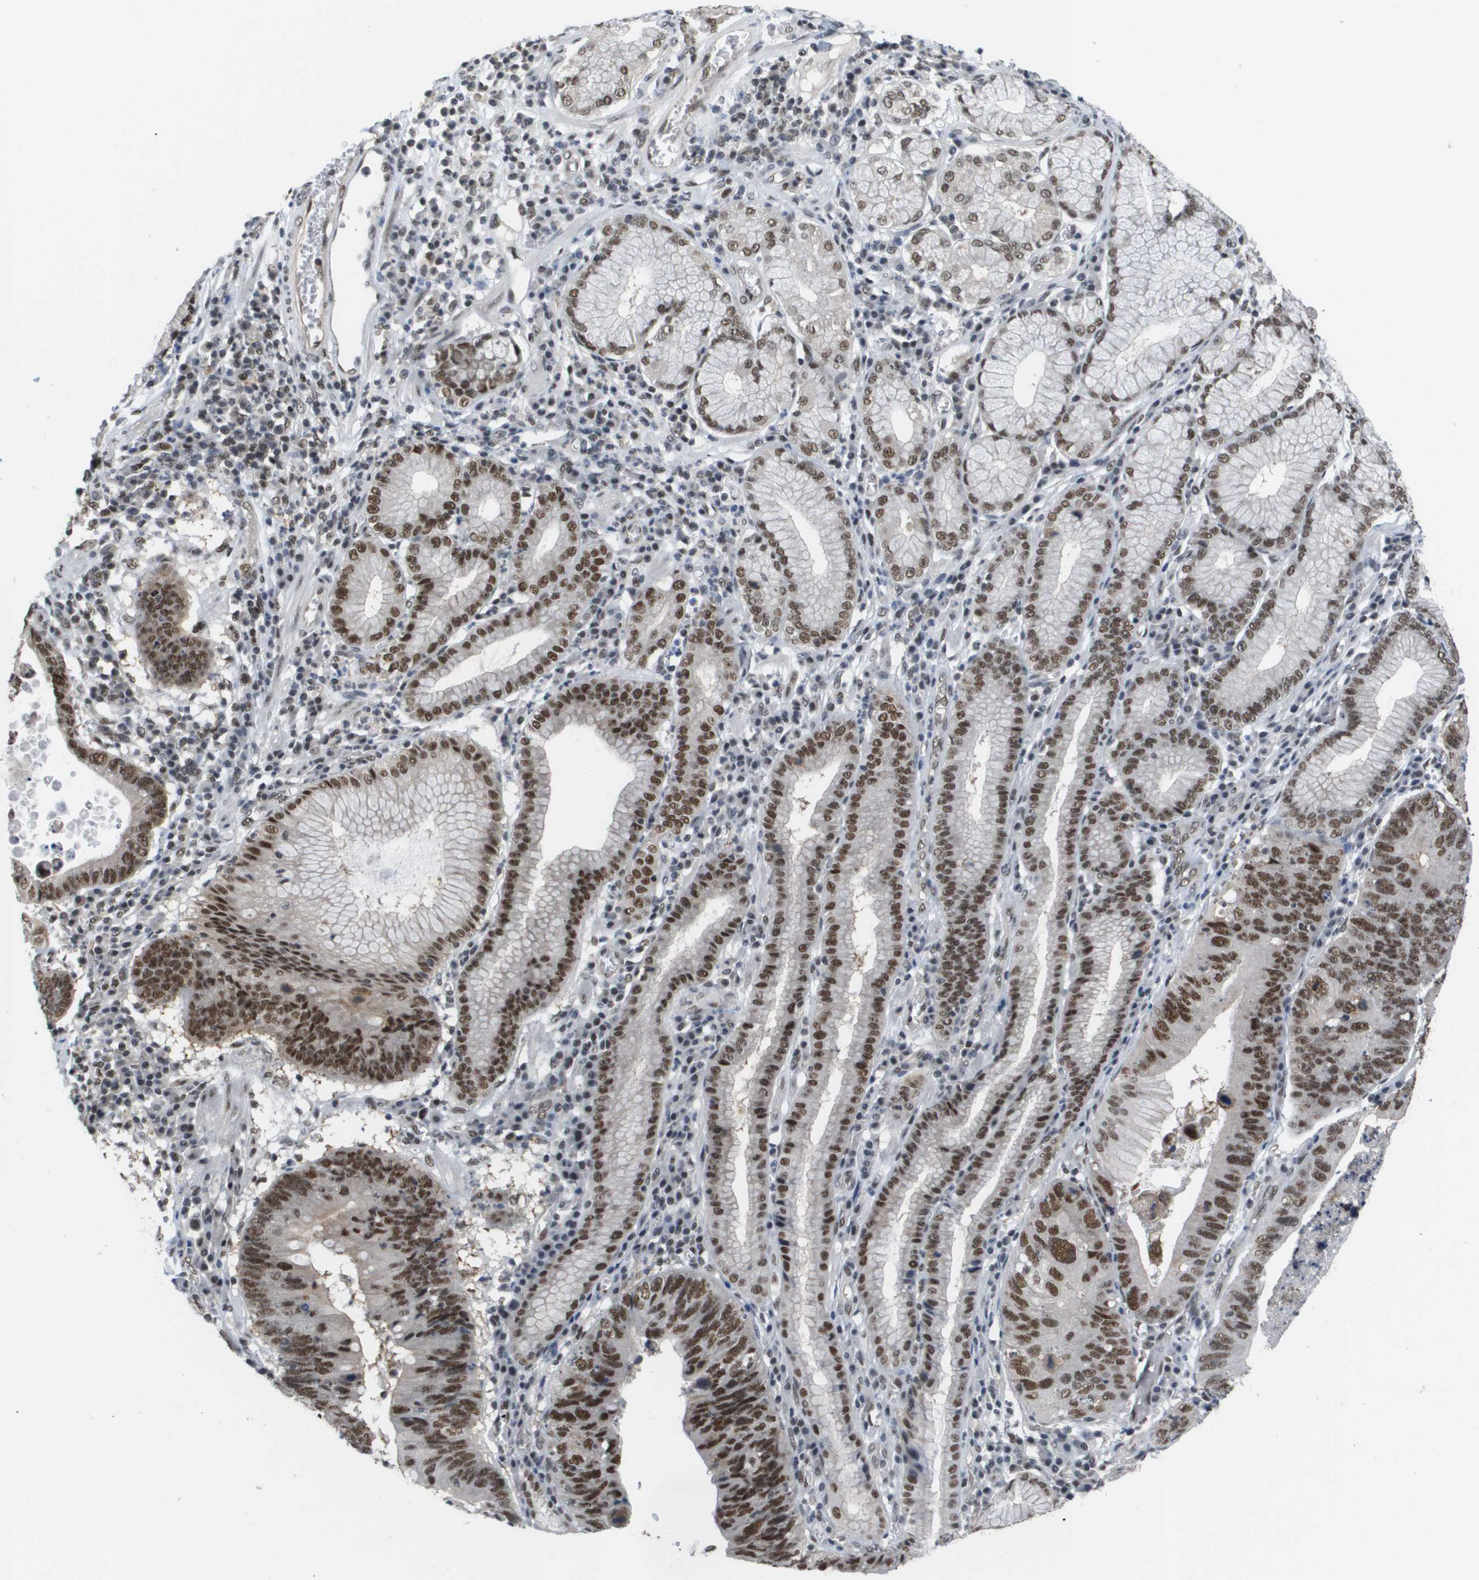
{"staining": {"intensity": "strong", "quantity": ">75%", "location": "nuclear"}, "tissue": "stomach cancer", "cell_type": "Tumor cells", "image_type": "cancer", "snomed": [{"axis": "morphology", "description": "Adenocarcinoma, NOS"}, {"axis": "topography", "description": "Stomach"}], "caption": "Stomach cancer (adenocarcinoma) stained with IHC exhibits strong nuclear staining in about >75% of tumor cells. (DAB (3,3'-diaminobenzidine) IHC, brown staining for protein, blue staining for nuclei).", "gene": "ISY1", "patient": {"sex": "male", "age": 59}}